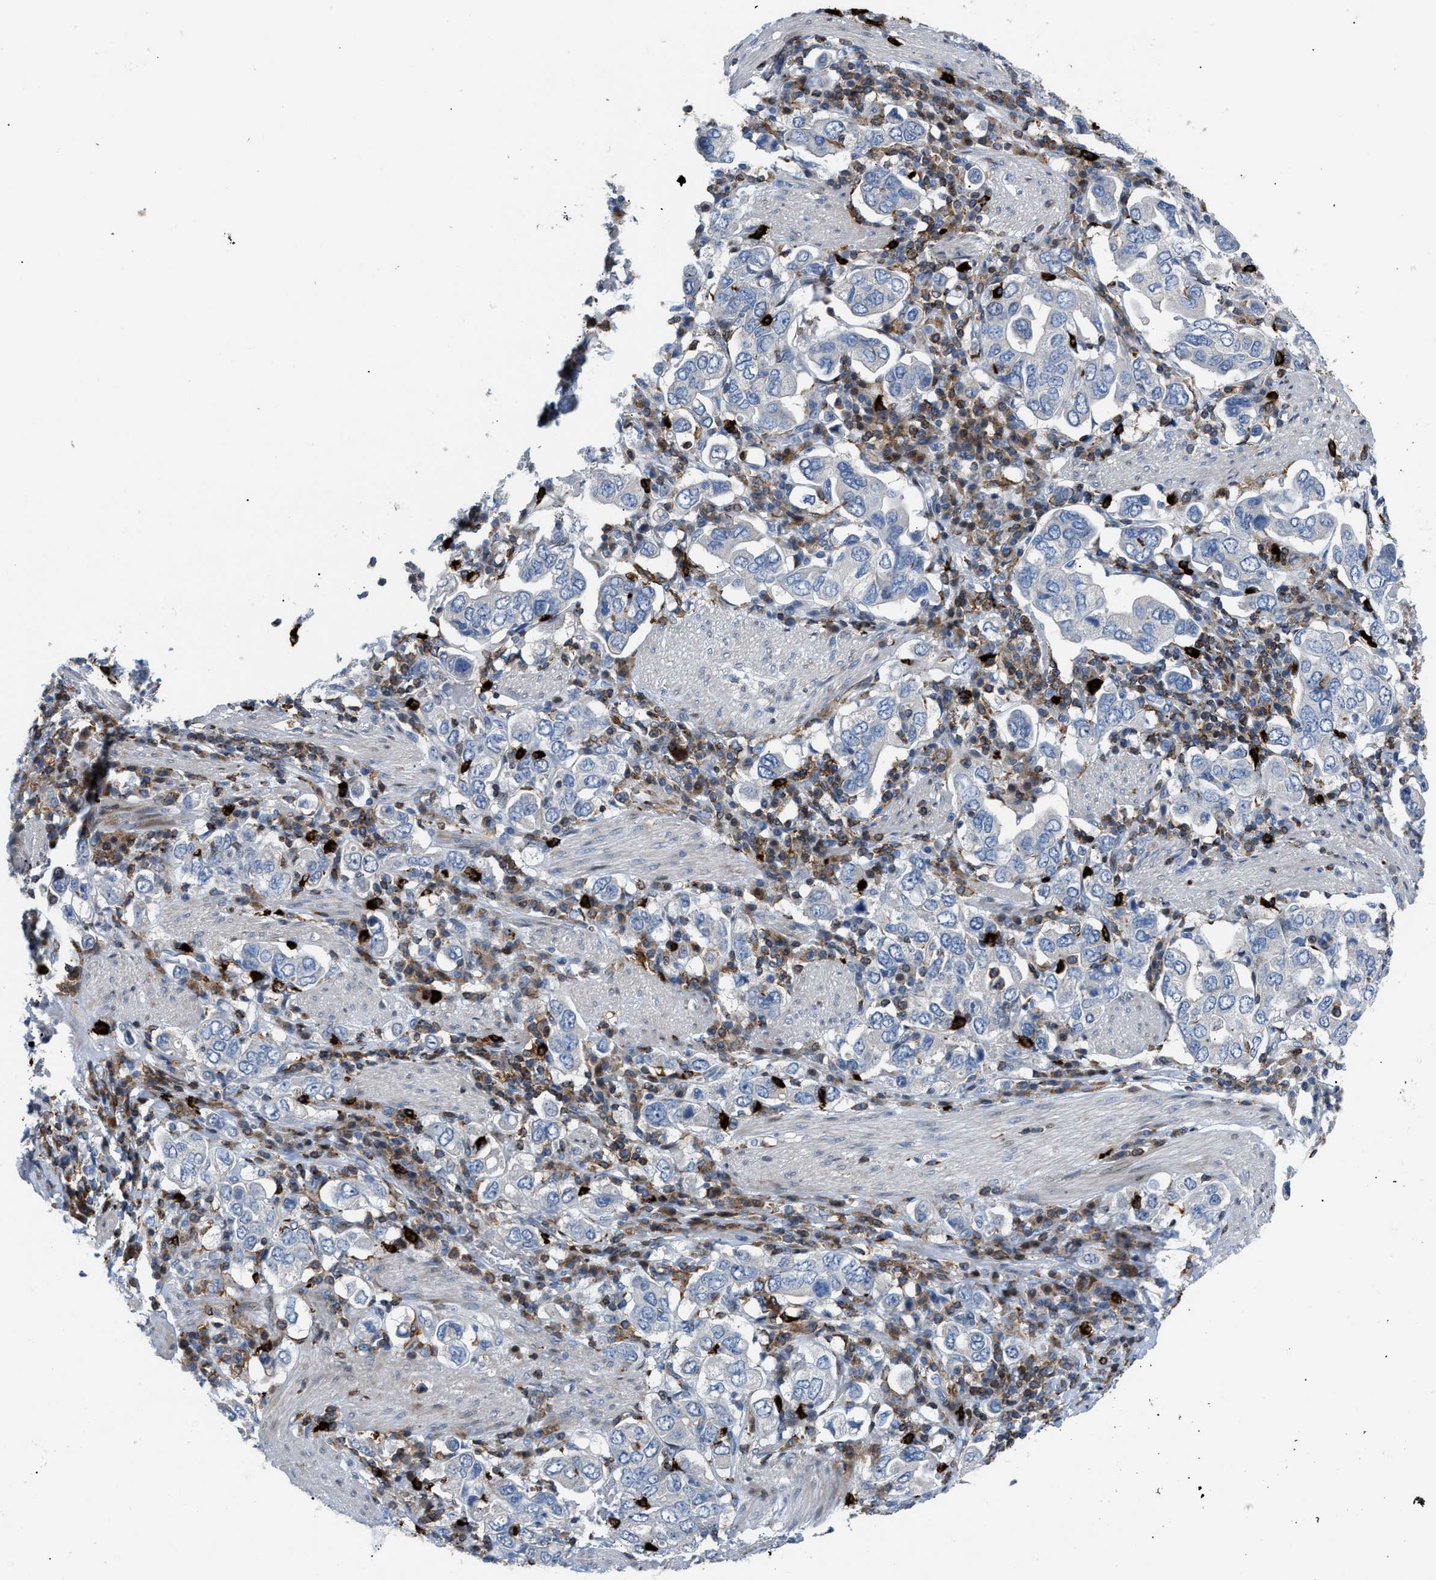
{"staining": {"intensity": "negative", "quantity": "none", "location": "none"}, "tissue": "stomach cancer", "cell_type": "Tumor cells", "image_type": "cancer", "snomed": [{"axis": "morphology", "description": "Adenocarcinoma, NOS"}, {"axis": "topography", "description": "Stomach, upper"}], "caption": "Micrograph shows no significant protein expression in tumor cells of adenocarcinoma (stomach).", "gene": "ATP9A", "patient": {"sex": "male", "age": 62}}